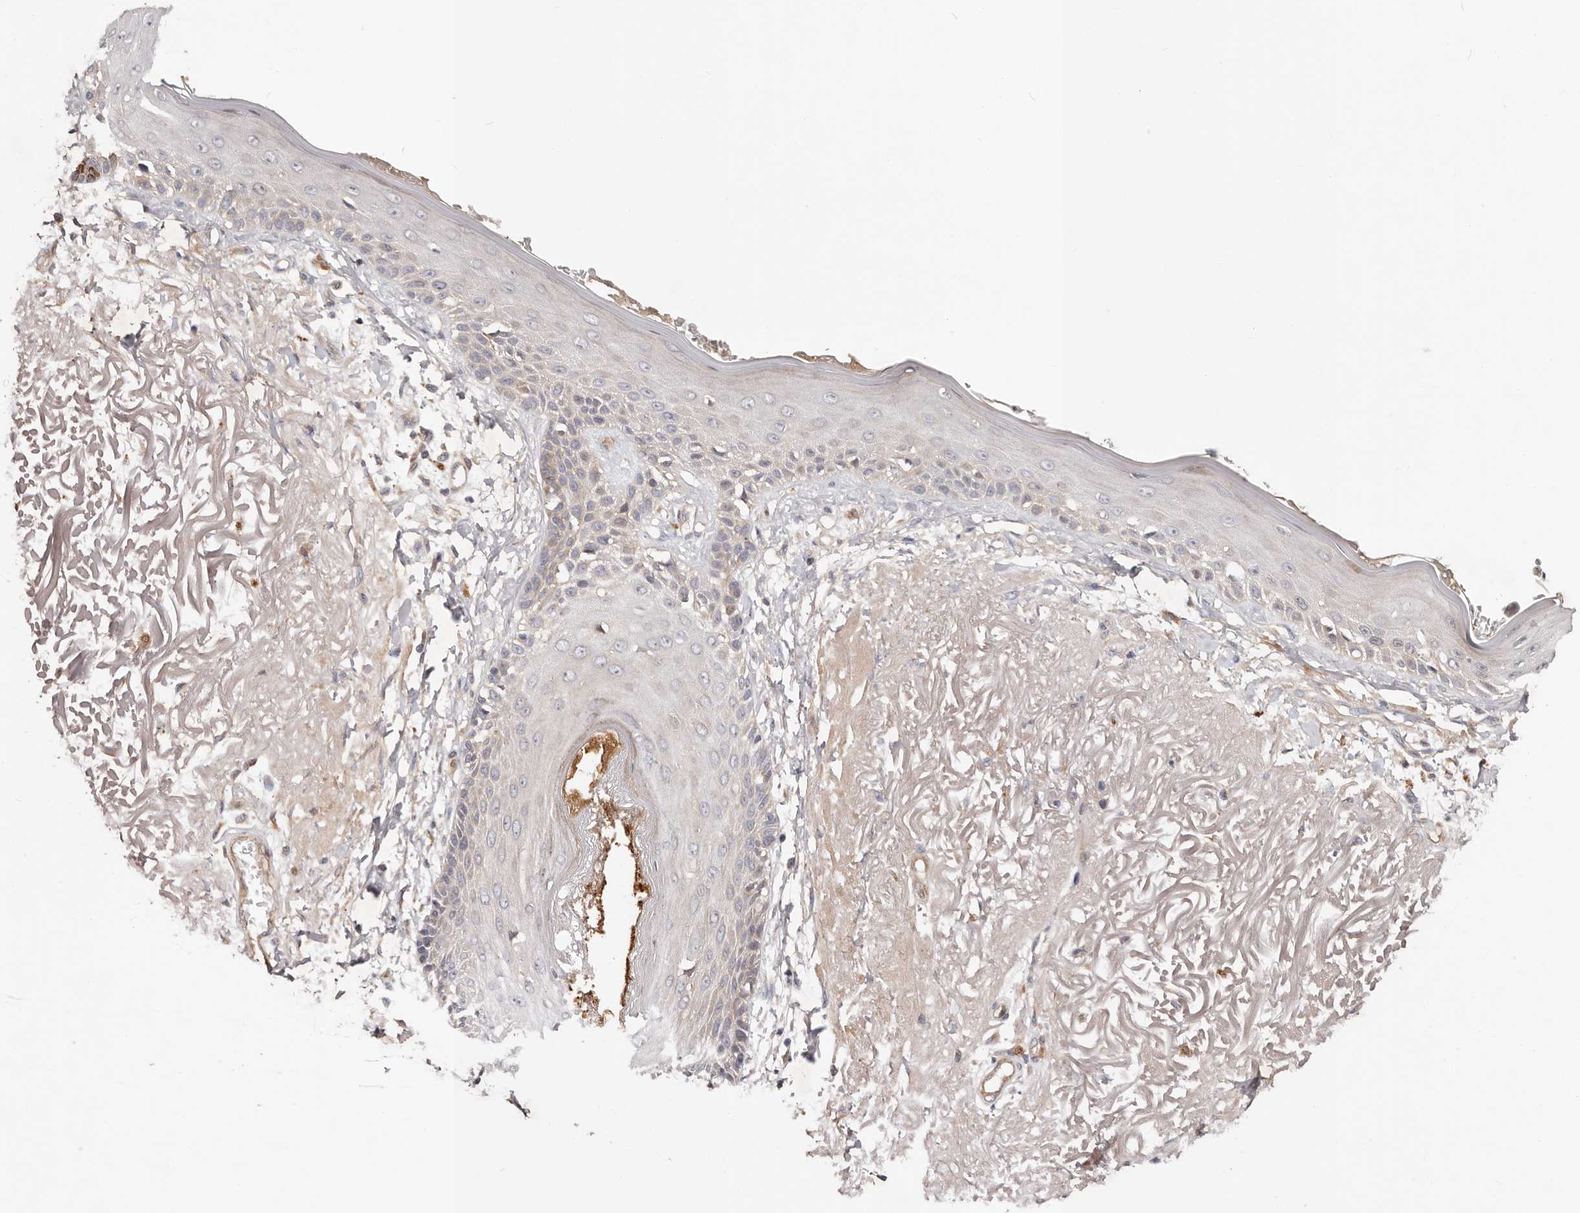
{"staining": {"intensity": "moderate", "quantity": "<25%", "location": "cytoplasmic/membranous"}, "tissue": "skin", "cell_type": "Fibroblasts", "image_type": "normal", "snomed": [{"axis": "morphology", "description": "Normal tissue, NOS"}, {"axis": "topography", "description": "Skin"}, {"axis": "topography", "description": "Skeletal muscle"}], "caption": "DAB (3,3'-diaminobenzidine) immunohistochemical staining of normal human skin displays moderate cytoplasmic/membranous protein staining in about <25% of fibroblasts.", "gene": "MACF1", "patient": {"sex": "male", "age": 83}}